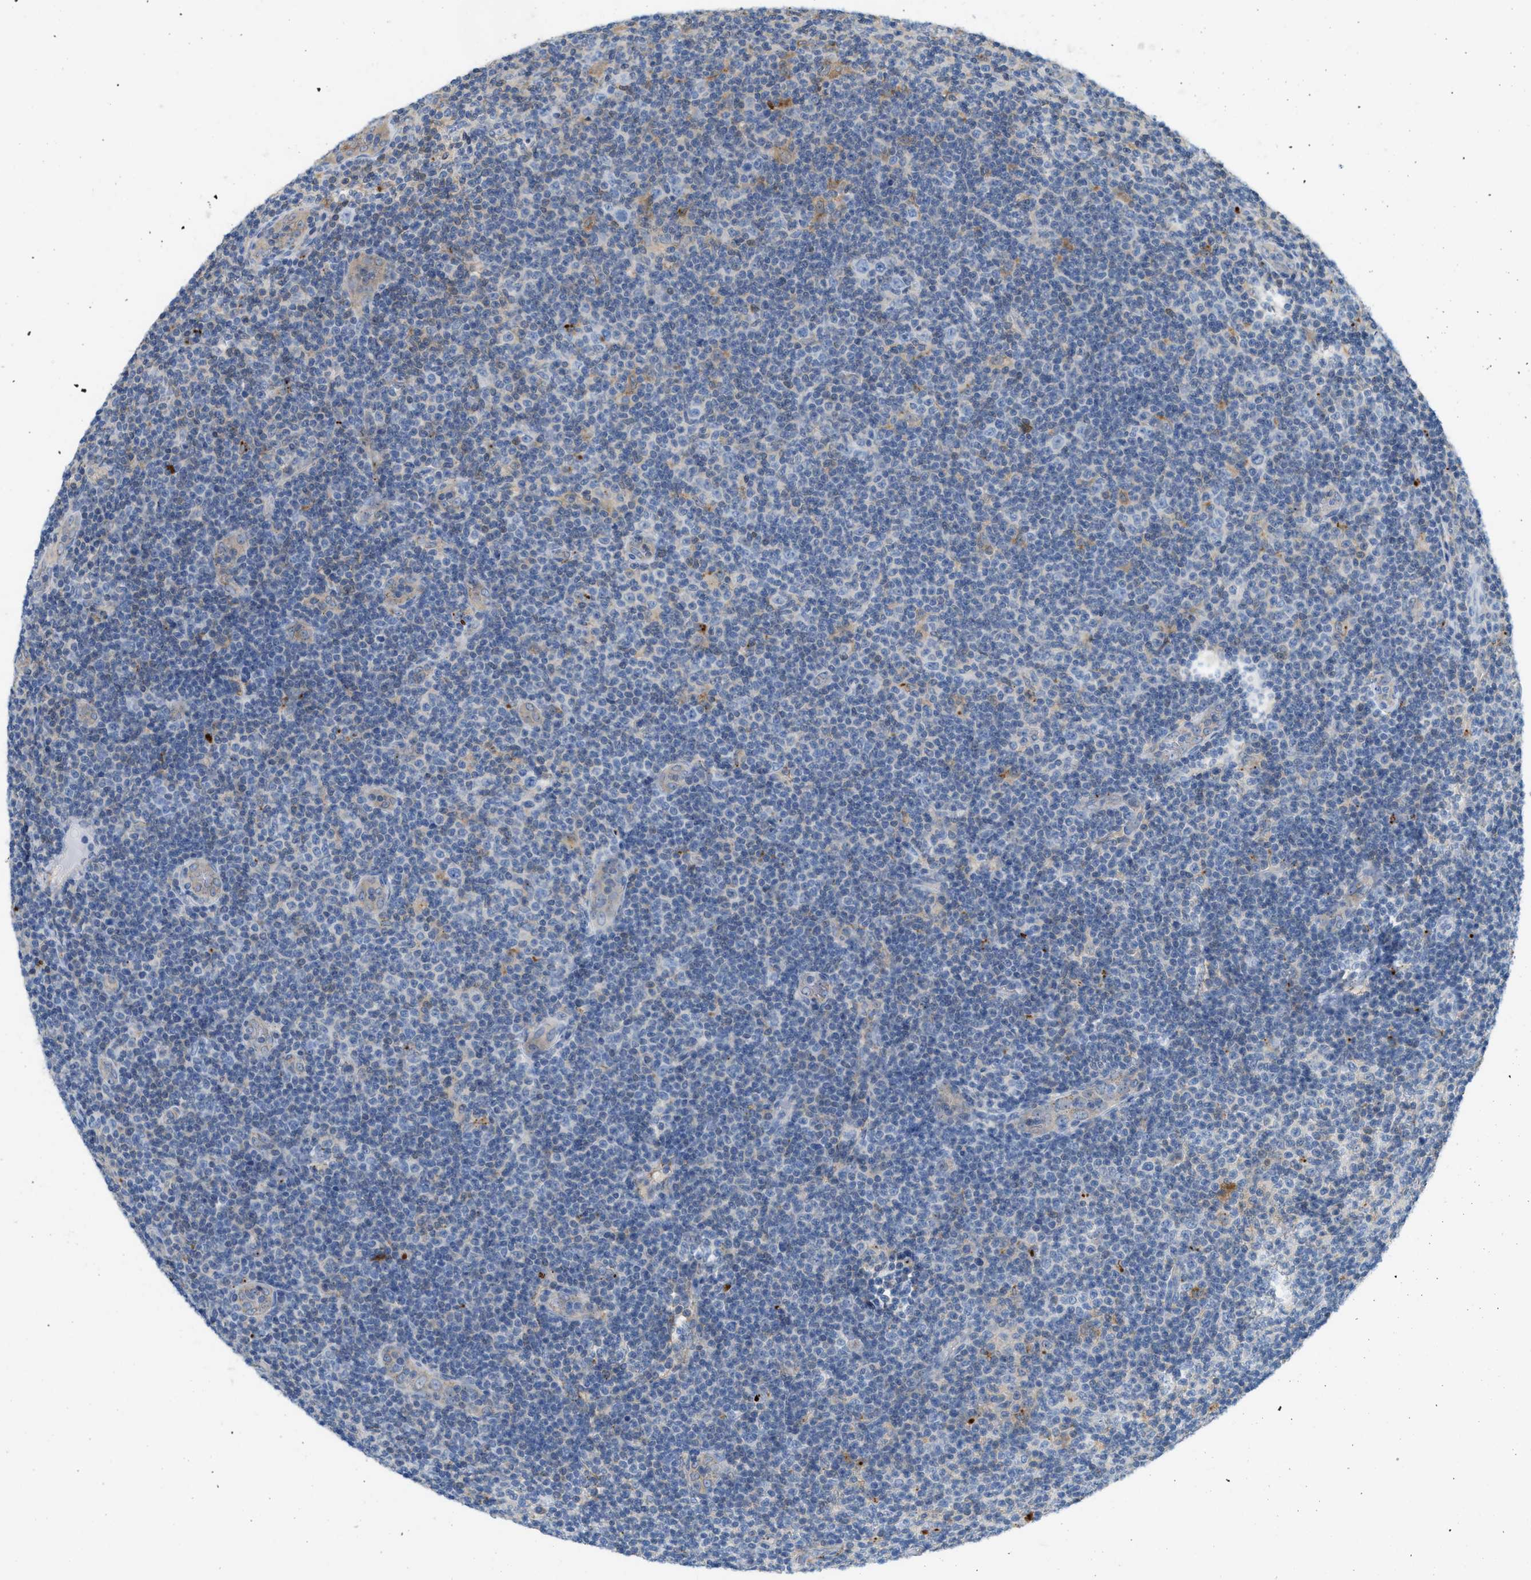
{"staining": {"intensity": "negative", "quantity": "none", "location": "none"}, "tissue": "lymphoma", "cell_type": "Tumor cells", "image_type": "cancer", "snomed": [{"axis": "morphology", "description": "Malignant lymphoma, non-Hodgkin's type, Low grade"}, {"axis": "topography", "description": "Lymph node"}], "caption": "Immunohistochemical staining of malignant lymphoma, non-Hodgkin's type (low-grade) exhibits no significant positivity in tumor cells. (DAB (3,3'-diaminobenzidine) IHC with hematoxylin counter stain).", "gene": "CSTB", "patient": {"sex": "male", "age": 83}}